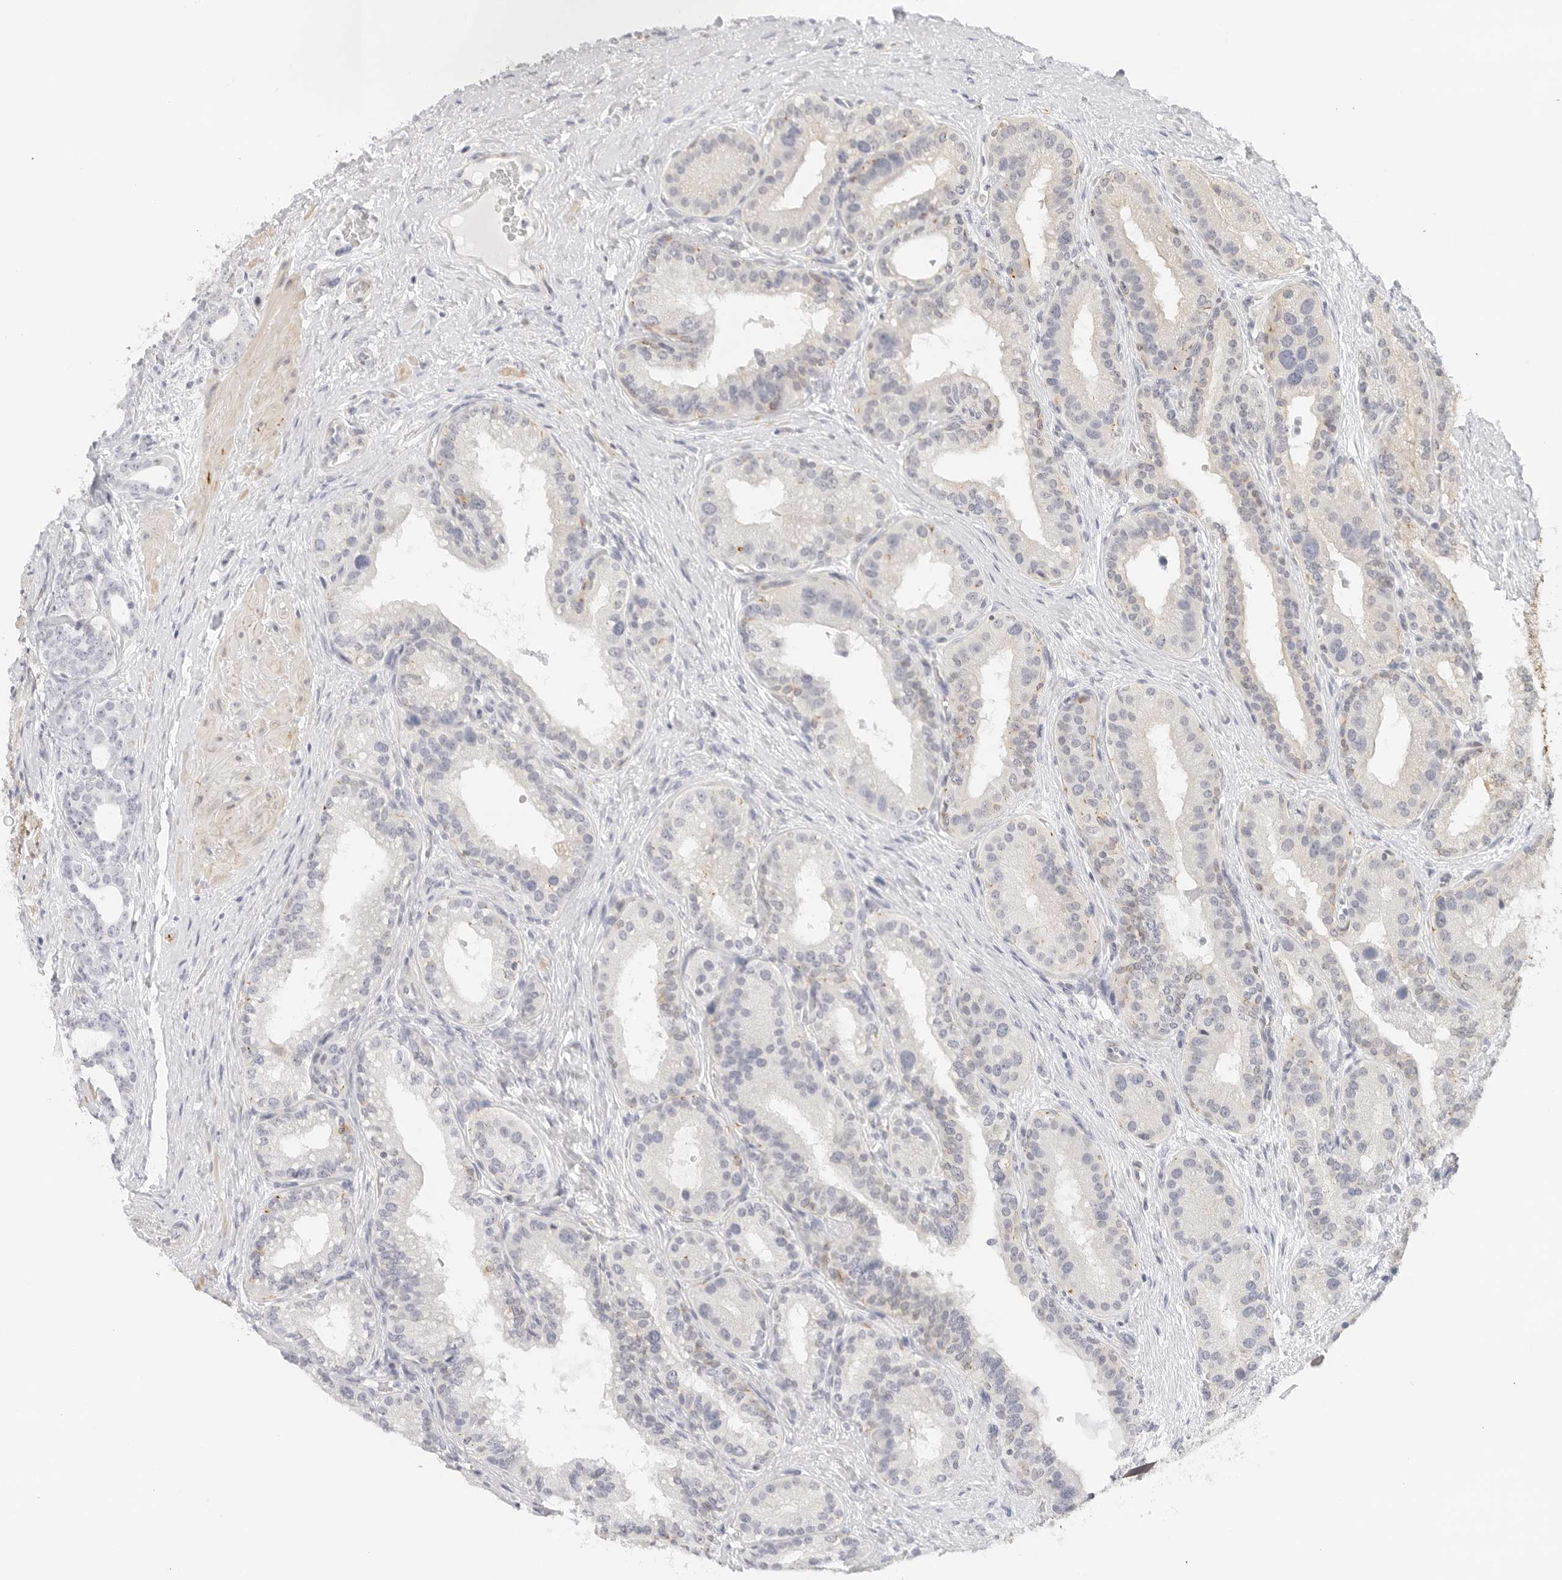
{"staining": {"intensity": "negative", "quantity": "none", "location": "none"}, "tissue": "prostate cancer", "cell_type": "Tumor cells", "image_type": "cancer", "snomed": [{"axis": "morphology", "description": "Adenocarcinoma, High grade"}, {"axis": "topography", "description": "Prostate"}], "caption": "Immunohistochemistry (IHC) micrograph of neoplastic tissue: prostate cancer stained with DAB demonstrates no significant protein staining in tumor cells.", "gene": "PCDH19", "patient": {"sex": "male", "age": 56}}